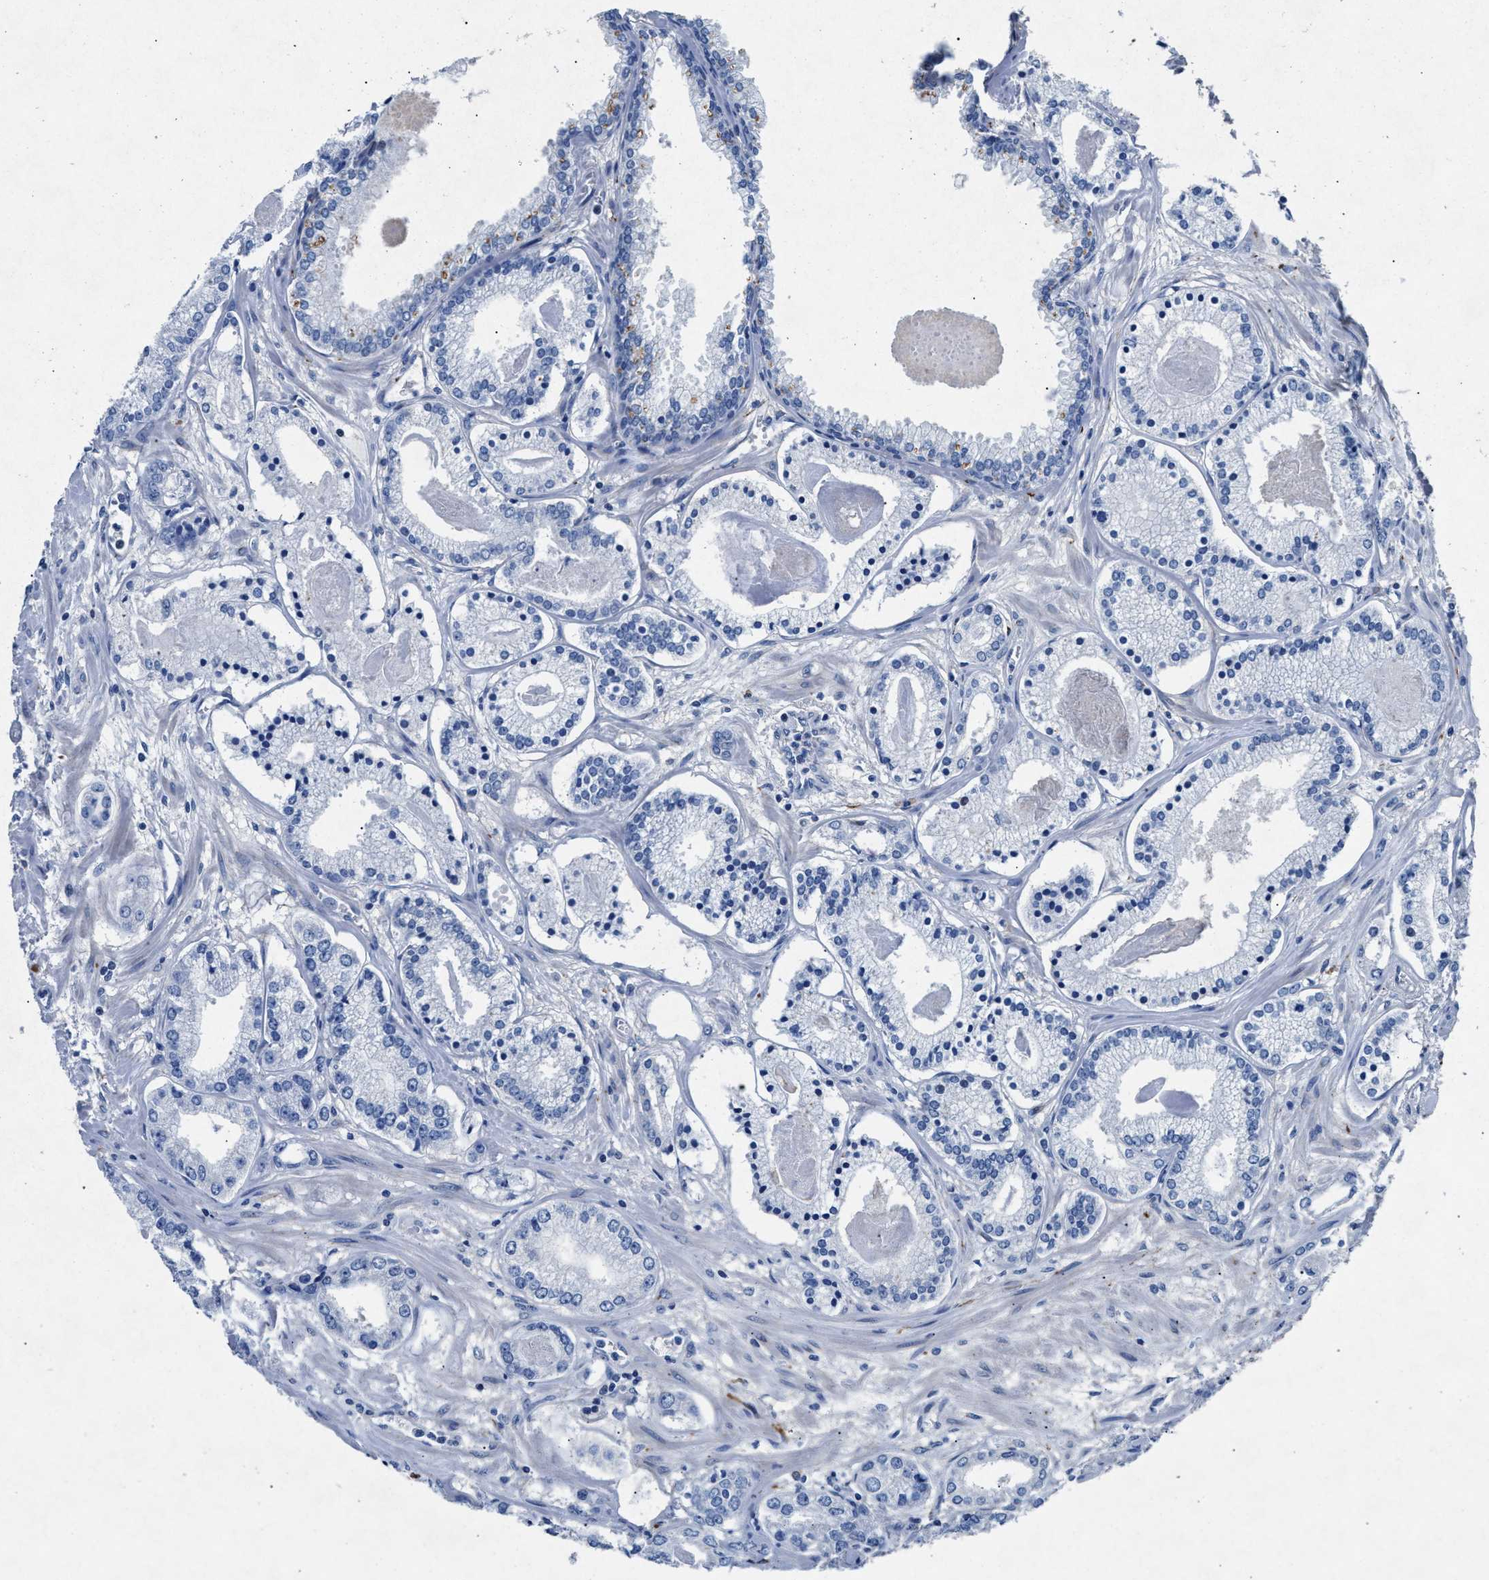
{"staining": {"intensity": "negative", "quantity": "none", "location": "none"}, "tissue": "prostate cancer", "cell_type": "Tumor cells", "image_type": "cancer", "snomed": [{"axis": "morphology", "description": "Adenocarcinoma, Low grade"}, {"axis": "topography", "description": "Prostate"}], "caption": "An immunohistochemistry (IHC) micrograph of prostate cancer (adenocarcinoma (low-grade)) is shown. There is no staining in tumor cells of prostate cancer (adenocarcinoma (low-grade)).", "gene": "MAP6", "patient": {"sex": "male", "age": 59}}